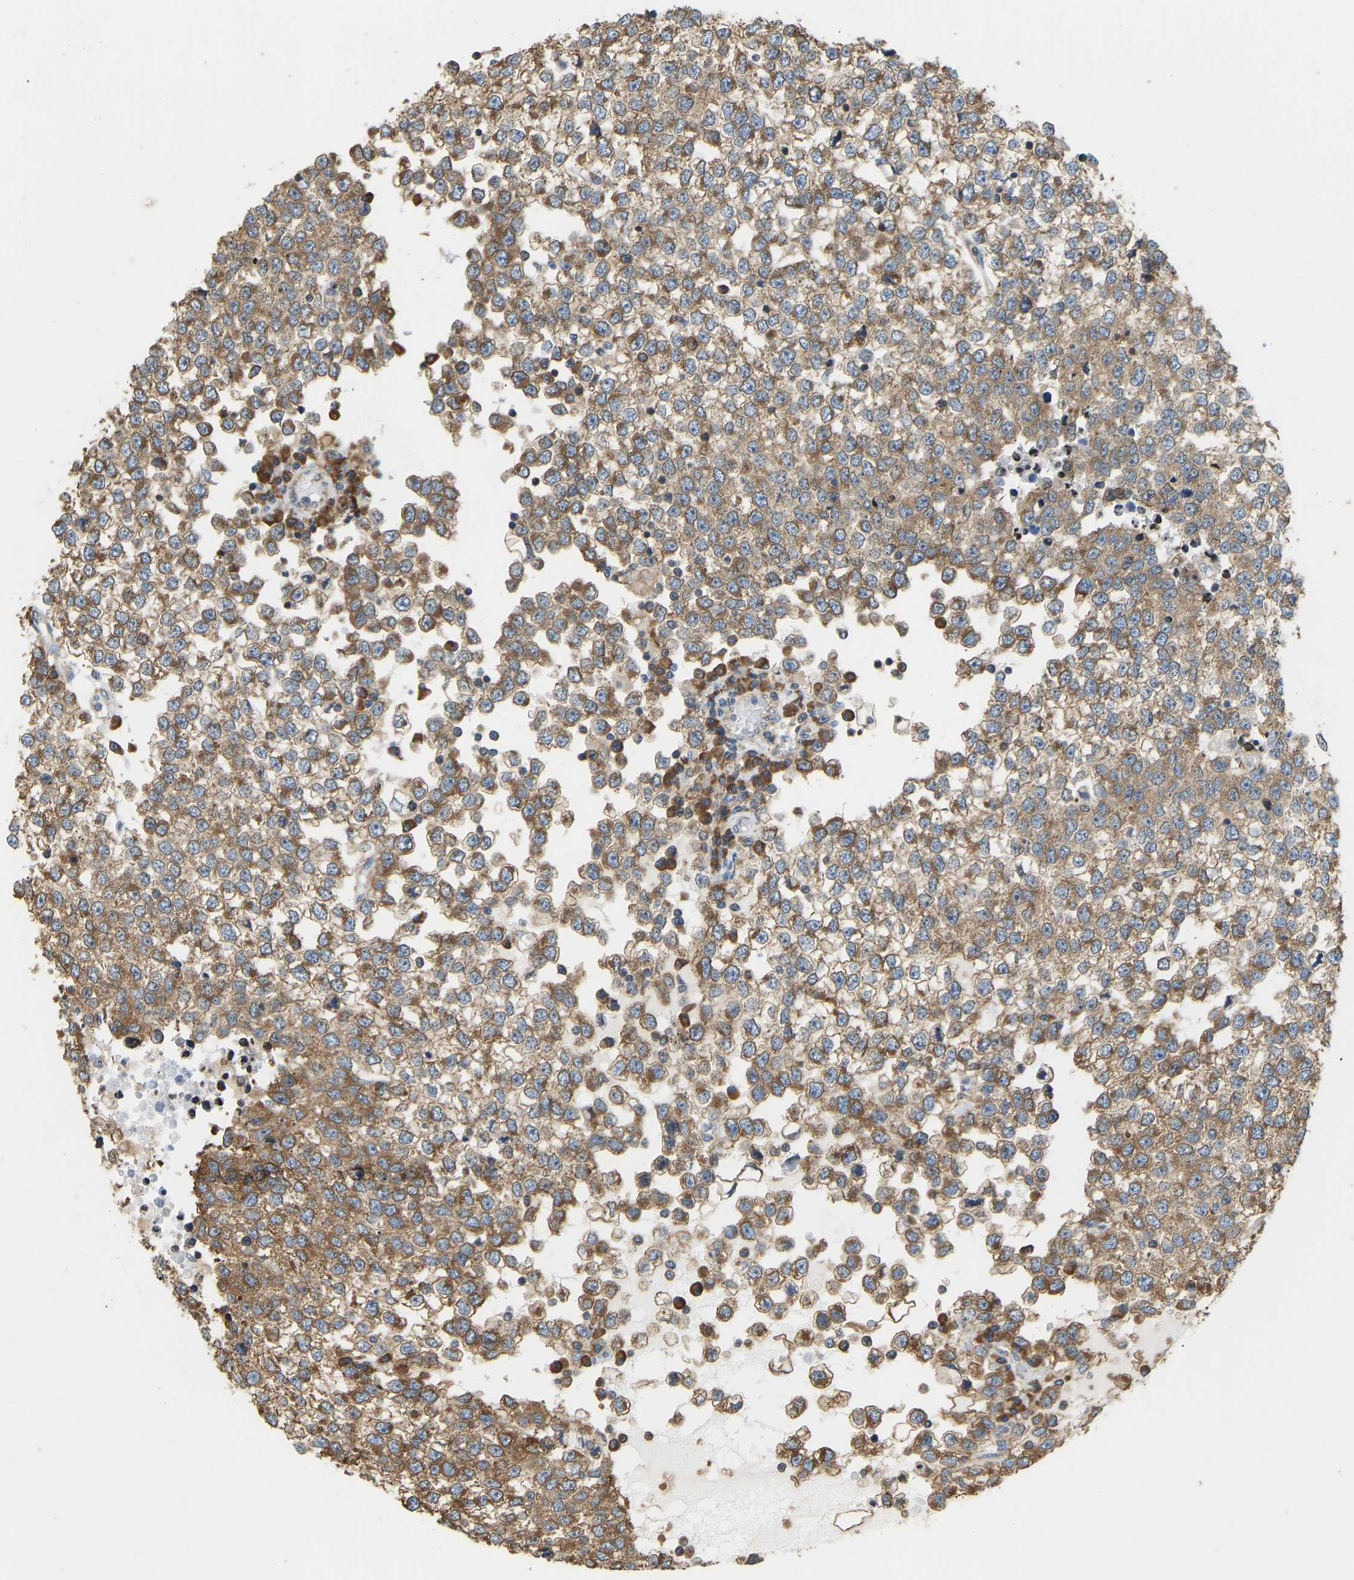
{"staining": {"intensity": "moderate", "quantity": ">75%", "location": "cytoplasmic/membranous"}, "tissue": "testis cancer", "cell_type": "Tumor cells", "image_type": "cancer", "snomed": [{"axis": "morphology", "description": "Seminoma, NOS"}, {"axis": "topography", "description": "Testis"}], "caption": "Moderate cytoplasmic/membranous positivity is identified in approximately >75% of tumor cells in seminoma (testis). The staining was performed using DAB (3,3'-diaminobenzidine) to visualize the protein expression in brown, while the nuclei were stained in blue with hematoxylin (Magnification: 20x).", "gene": "RPS6KB2", "patient": {"sex": "male", "age": 65}}